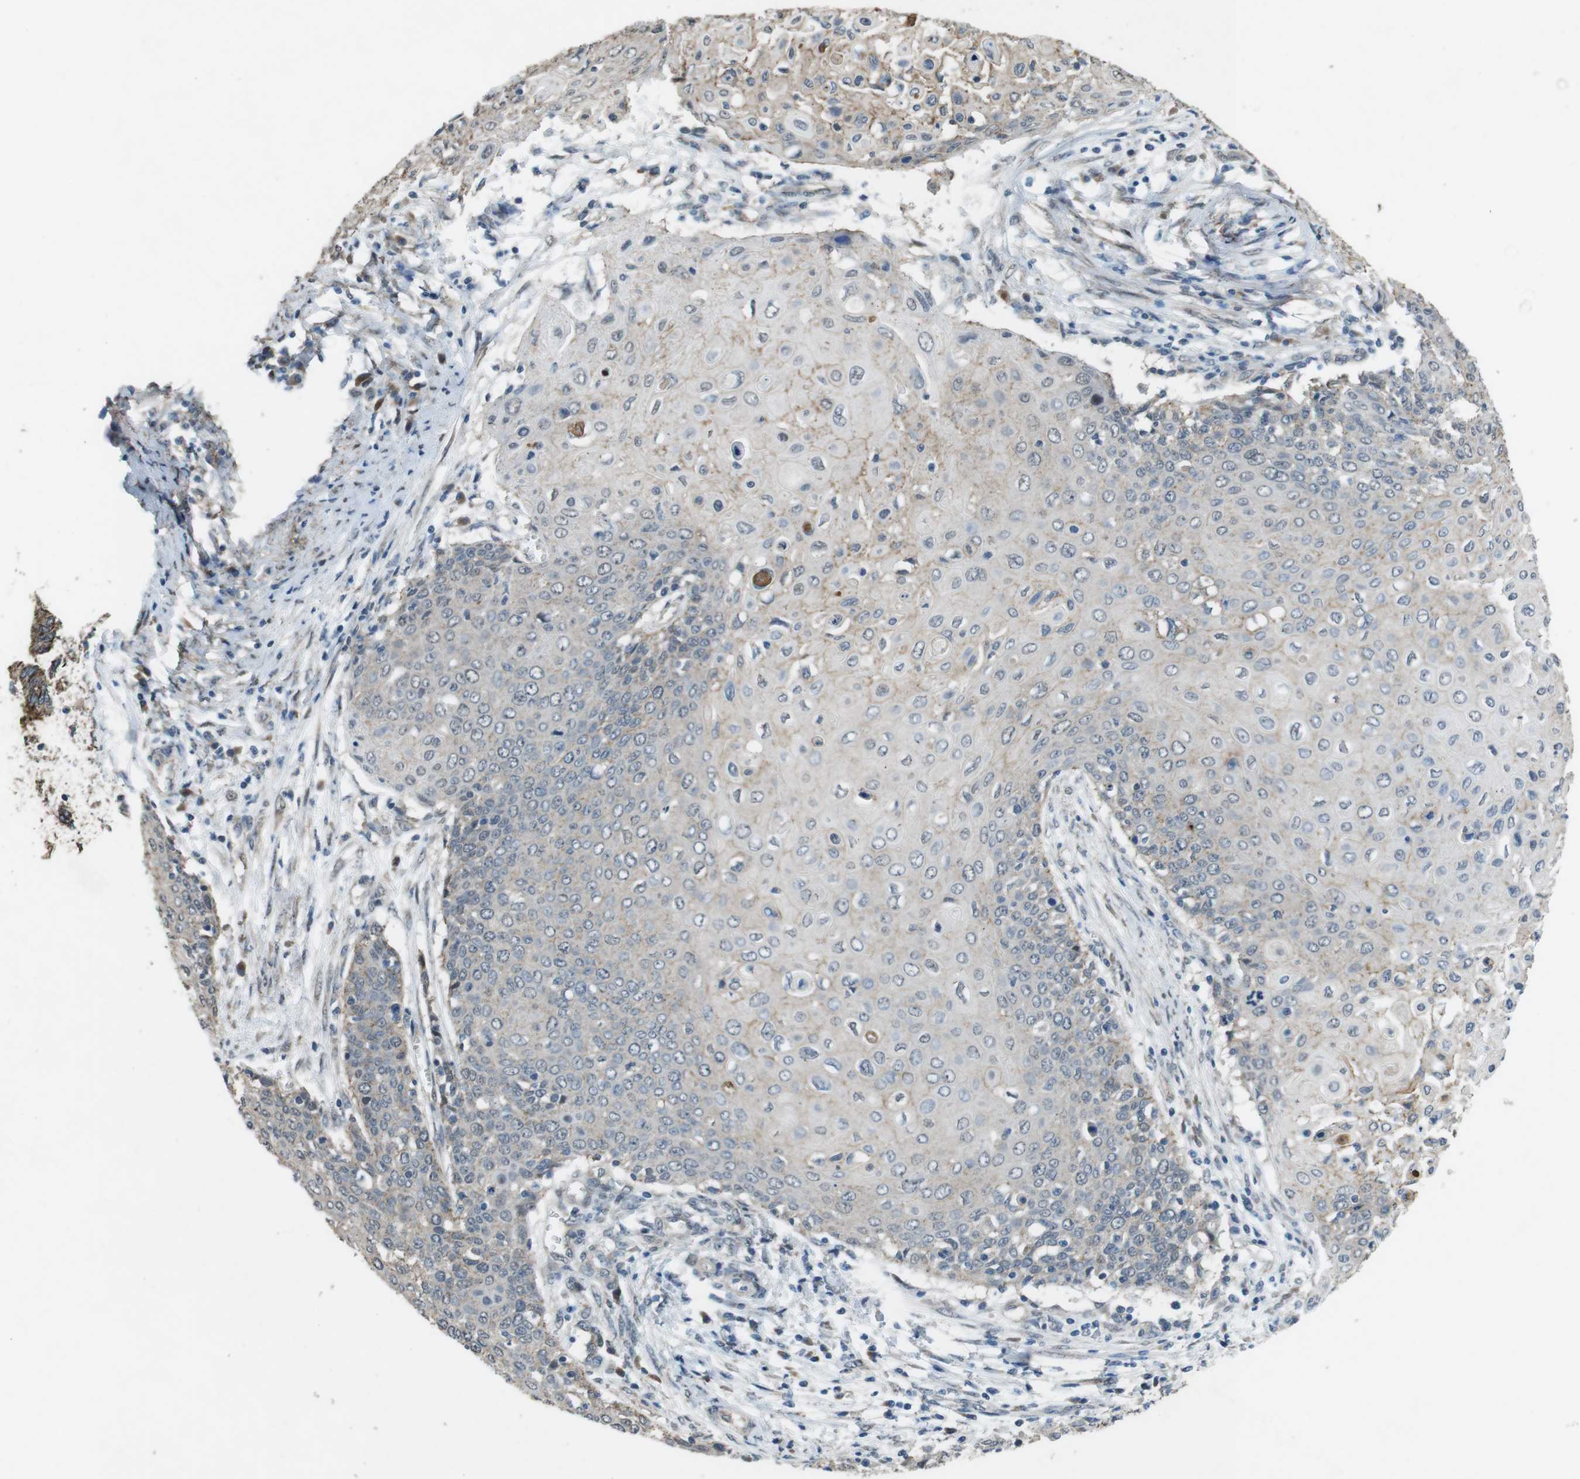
{"staining": {"intensity": "weak", "quantity": "<25%", "location": "cytoplasmic/membranous"}, "tissue": "cervical cancer", "cell_type": "Tumor cells", "image_type": "cancer", "snomed": [{"axis": "morphology", "description": "Squamous cell carcinoma, NOS"}, {"axis": "topography", "description": "Cervix"}], "caption": "Tumor cells are negative for brown protein staining in squamous cell carcinoma (cervical).", "gene": "CLDN7", "patient": {"sex": "female", "age": 39}}